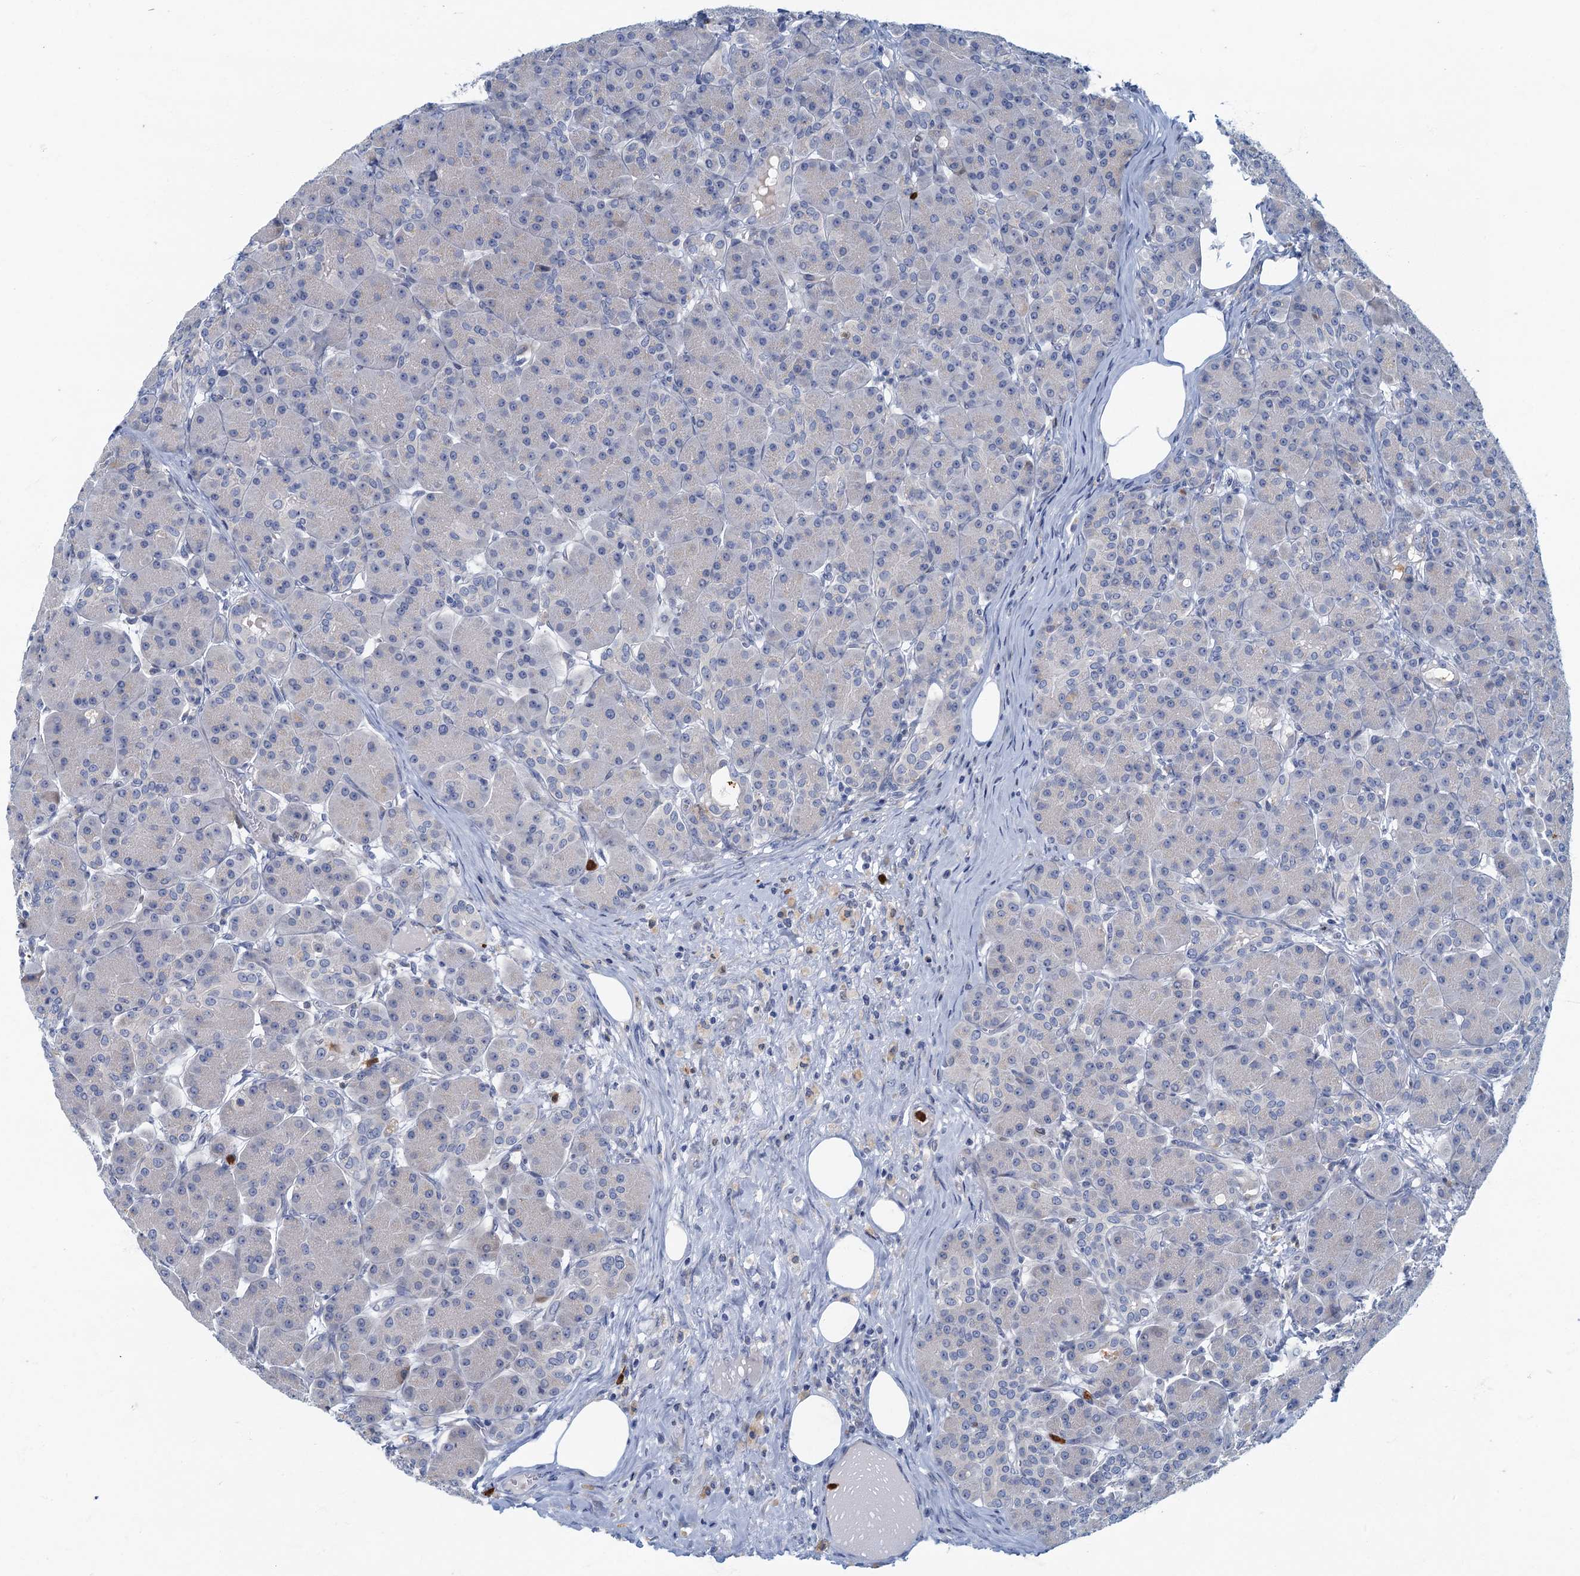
{"staining": {"intensity": "moderate", "quantity": "<25%", "location": "cytoplasmic/membranous"}, "tissue": "pancreas", "cell_type": "Exocrine glandular cells", "image_type": "normal", "snomed": [{"axis": "morphology", "description": "Normal tissue, NOS"}, {"axis": "topography", "description": "Pancreas"}], "caption": "Immunohistochemical staining of unremarkable pancreas reveals <25% levels of moderate cytoplasmic/membranous protein expression in about <25% of exocrine glandular cells. (Stains: DAB (3,3'-diaminobenzidine) in brown, nuclei in blue, Microscopy: brightfield microscopy at high magnification).", "gene": "ANKDD1A", "patient": {"sex": "male", "age": 63}}